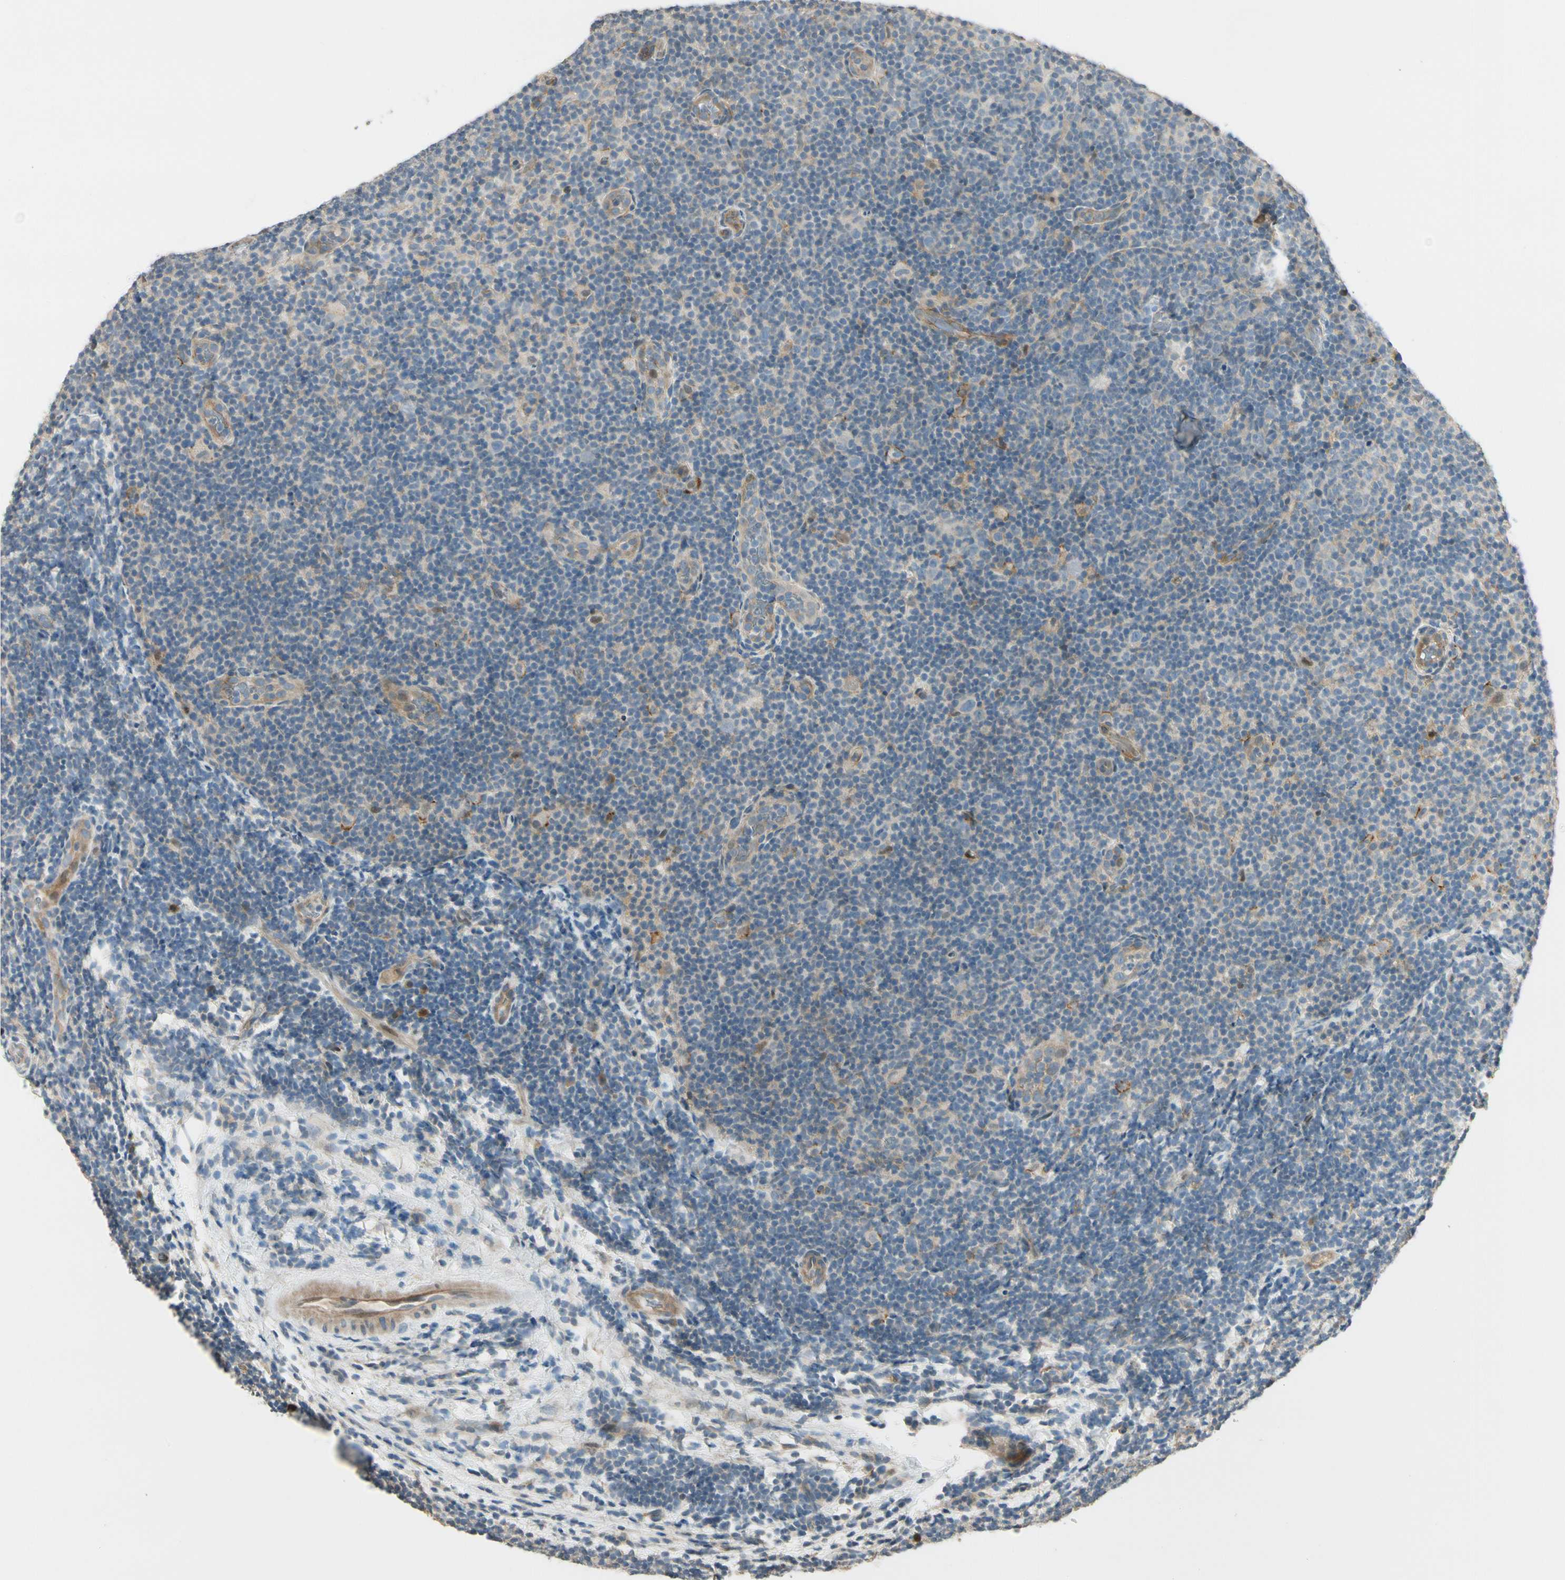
{"staining": {"intensity": "weak", "quantity": "<25%", "location": "cytoplasmic/membranous"}, "tissue": "lymphoma", "cell_type": "Tumor cells", "image_type": "cancer", "snomed": [{"axis": "morphology", "description": "Malignant lymphoma, non-Hodgkin's type, Low grade"}, {"axis": "topography", "description": "Lymph node"}], "caption": "The histopathology image exhibits no significant expression in tumor cells of low-grade malignant lymphoma, non-Hodgkin's type.", "gene": "P3H2", "patient": {"sex": "male", "age": 83}}